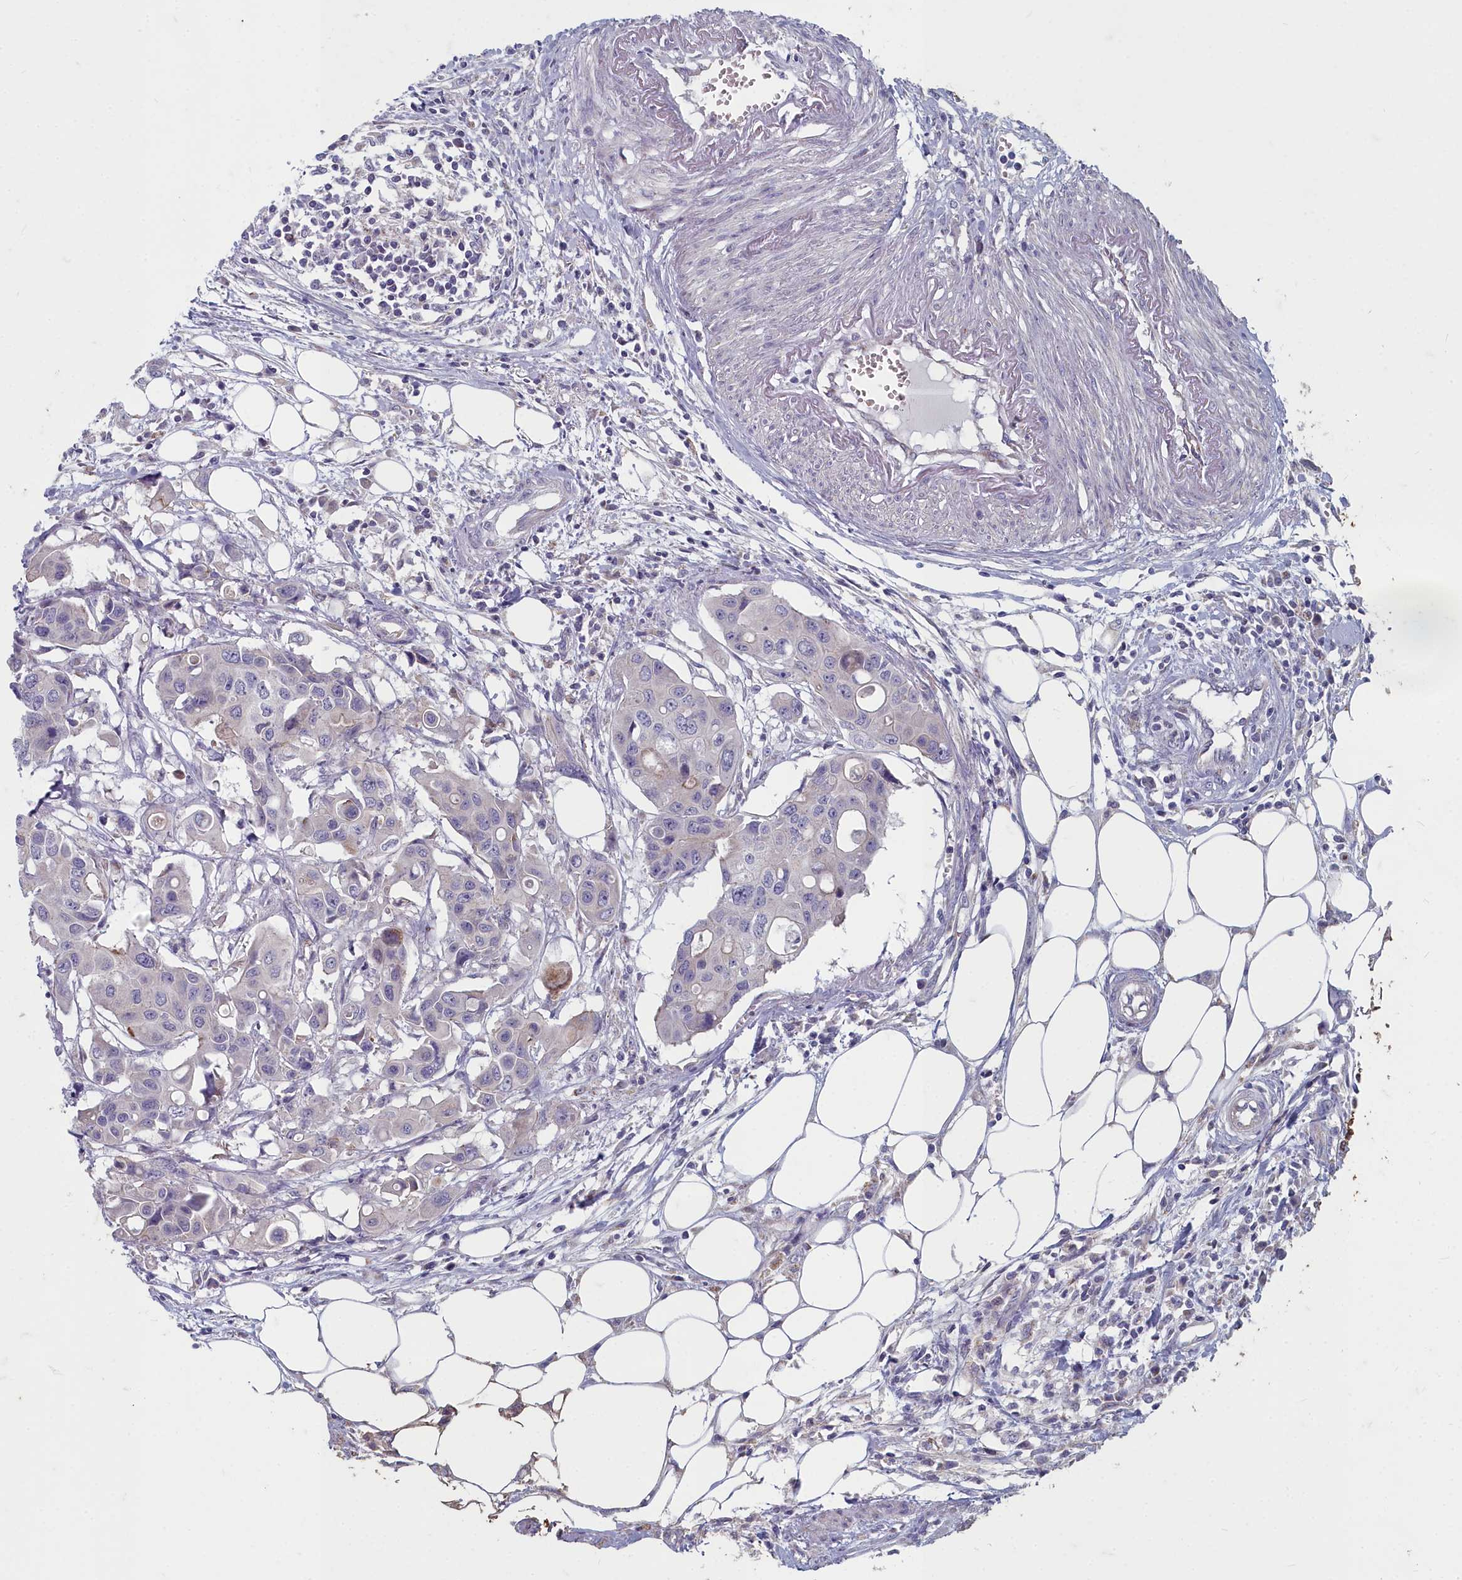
{"staining": {"intensity": "negative", "quantity": "none", "location": "none"}, "tissue": "colorectal cancer", "cell_type": "Tumor cells", "image_type": "cancer", "snomed": [{"axis": "morphology", "description": "Adenocarcinoma, NOS"}, {"axis": "topography", "description": "Colon"}], "caption": "There is no significant staining in tumor cells of adenocarcinoma (colorectal).", "gene": "INSYN2A", "patient": {"sex": "male", "age": 77}}